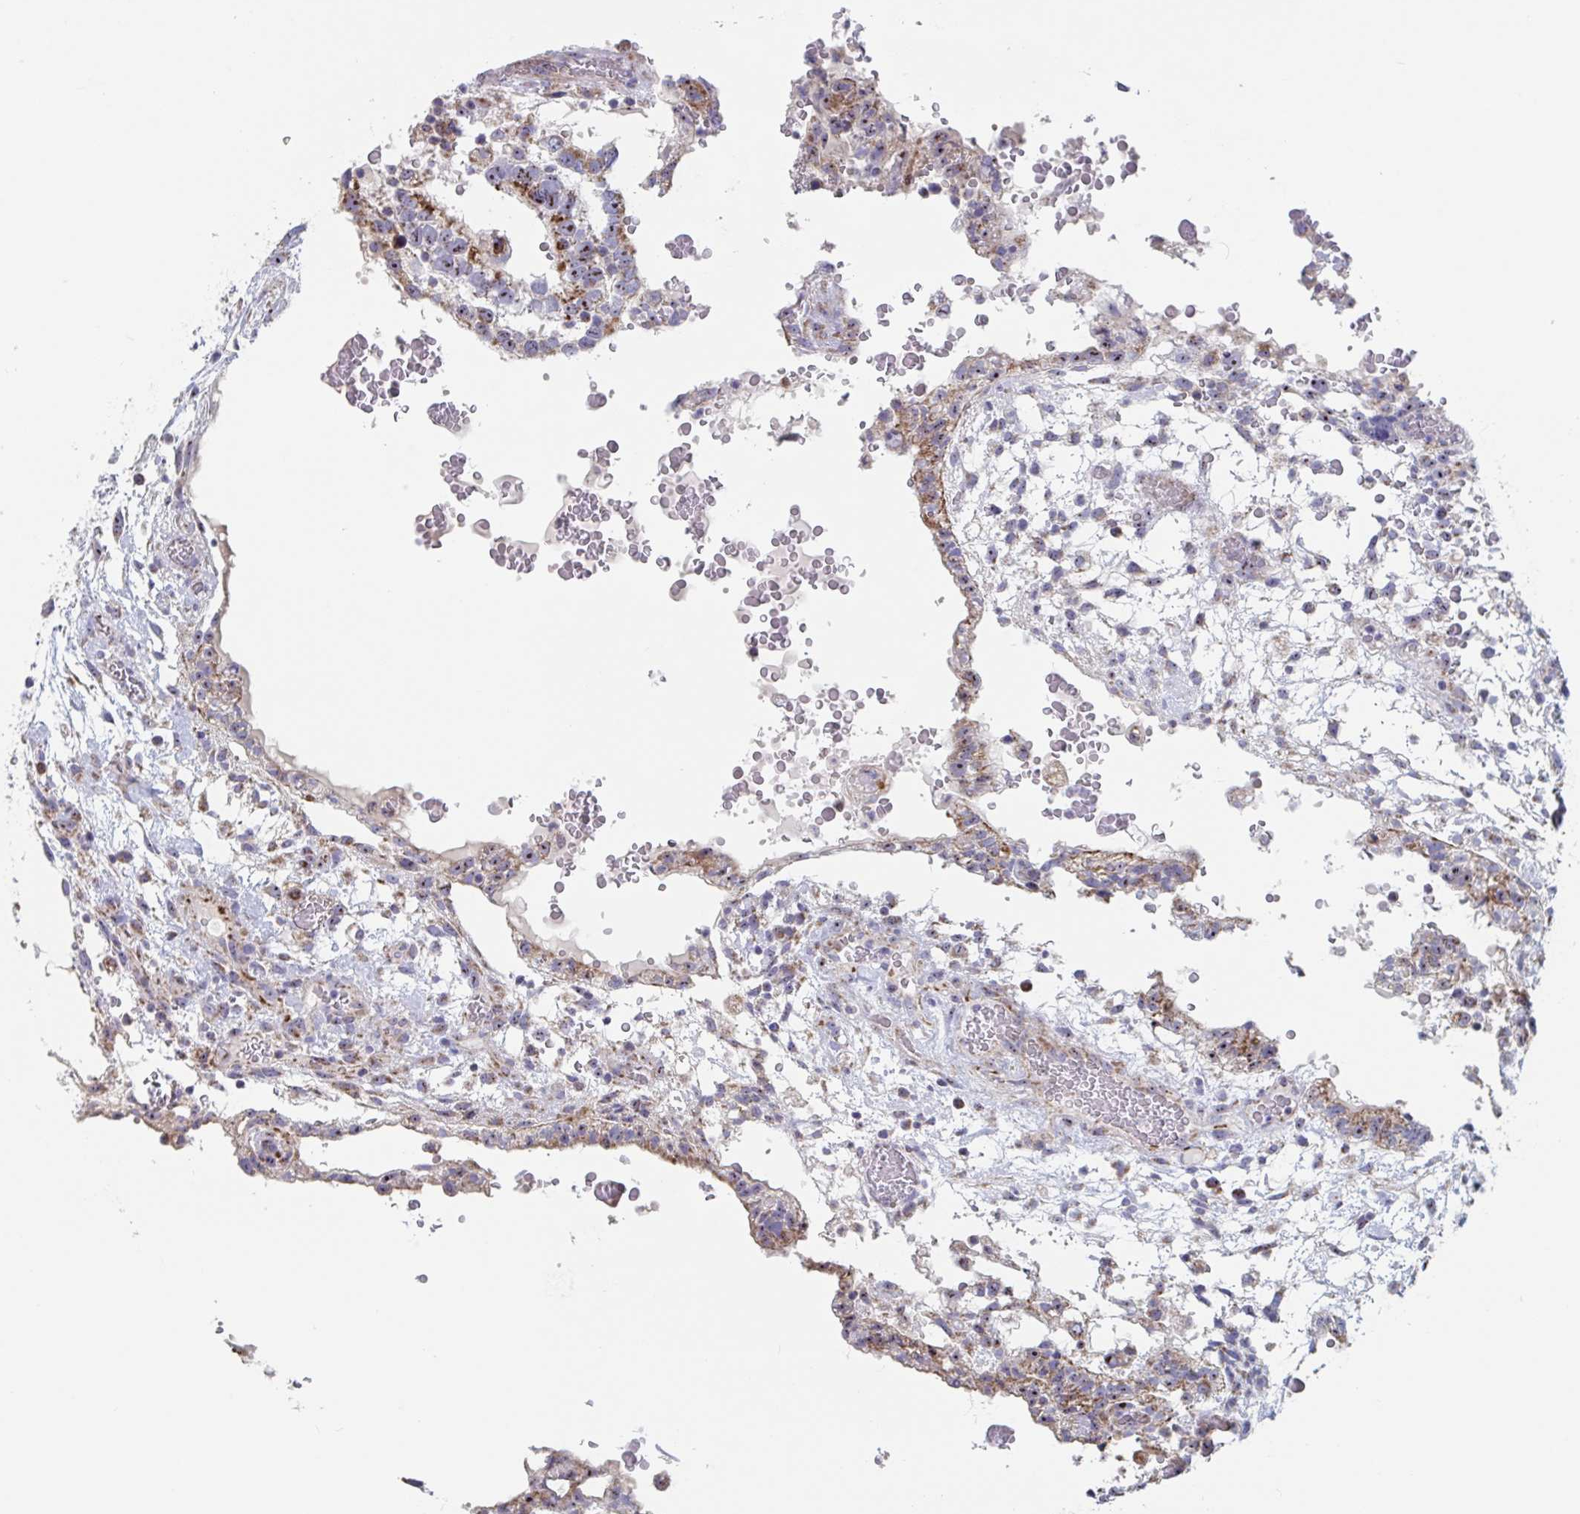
{"staining": {"intensity": "moderate", "quantity": ">75%", "location": "cytoplasmic/membranous,nuclear"}, "tissue": "testis cancer", "cell_type": "Tumor cells", "image_type": "cancer", "snomed": [{"axis": "morphology", "description": "Carcinoma, Embryonal, NOS"}, {"axis": "topography", "description": "Testis"}], "caption": "There is medium levels of moderate cytoplasmic/membranous and nuclear positivity in tumor cells of testis cancer (embryonal carcinoma), as demonstrated by immunohistochemical staining (brown color).", "gene": "MRPL53", "patient": {"sex": "male", "age": 32}}